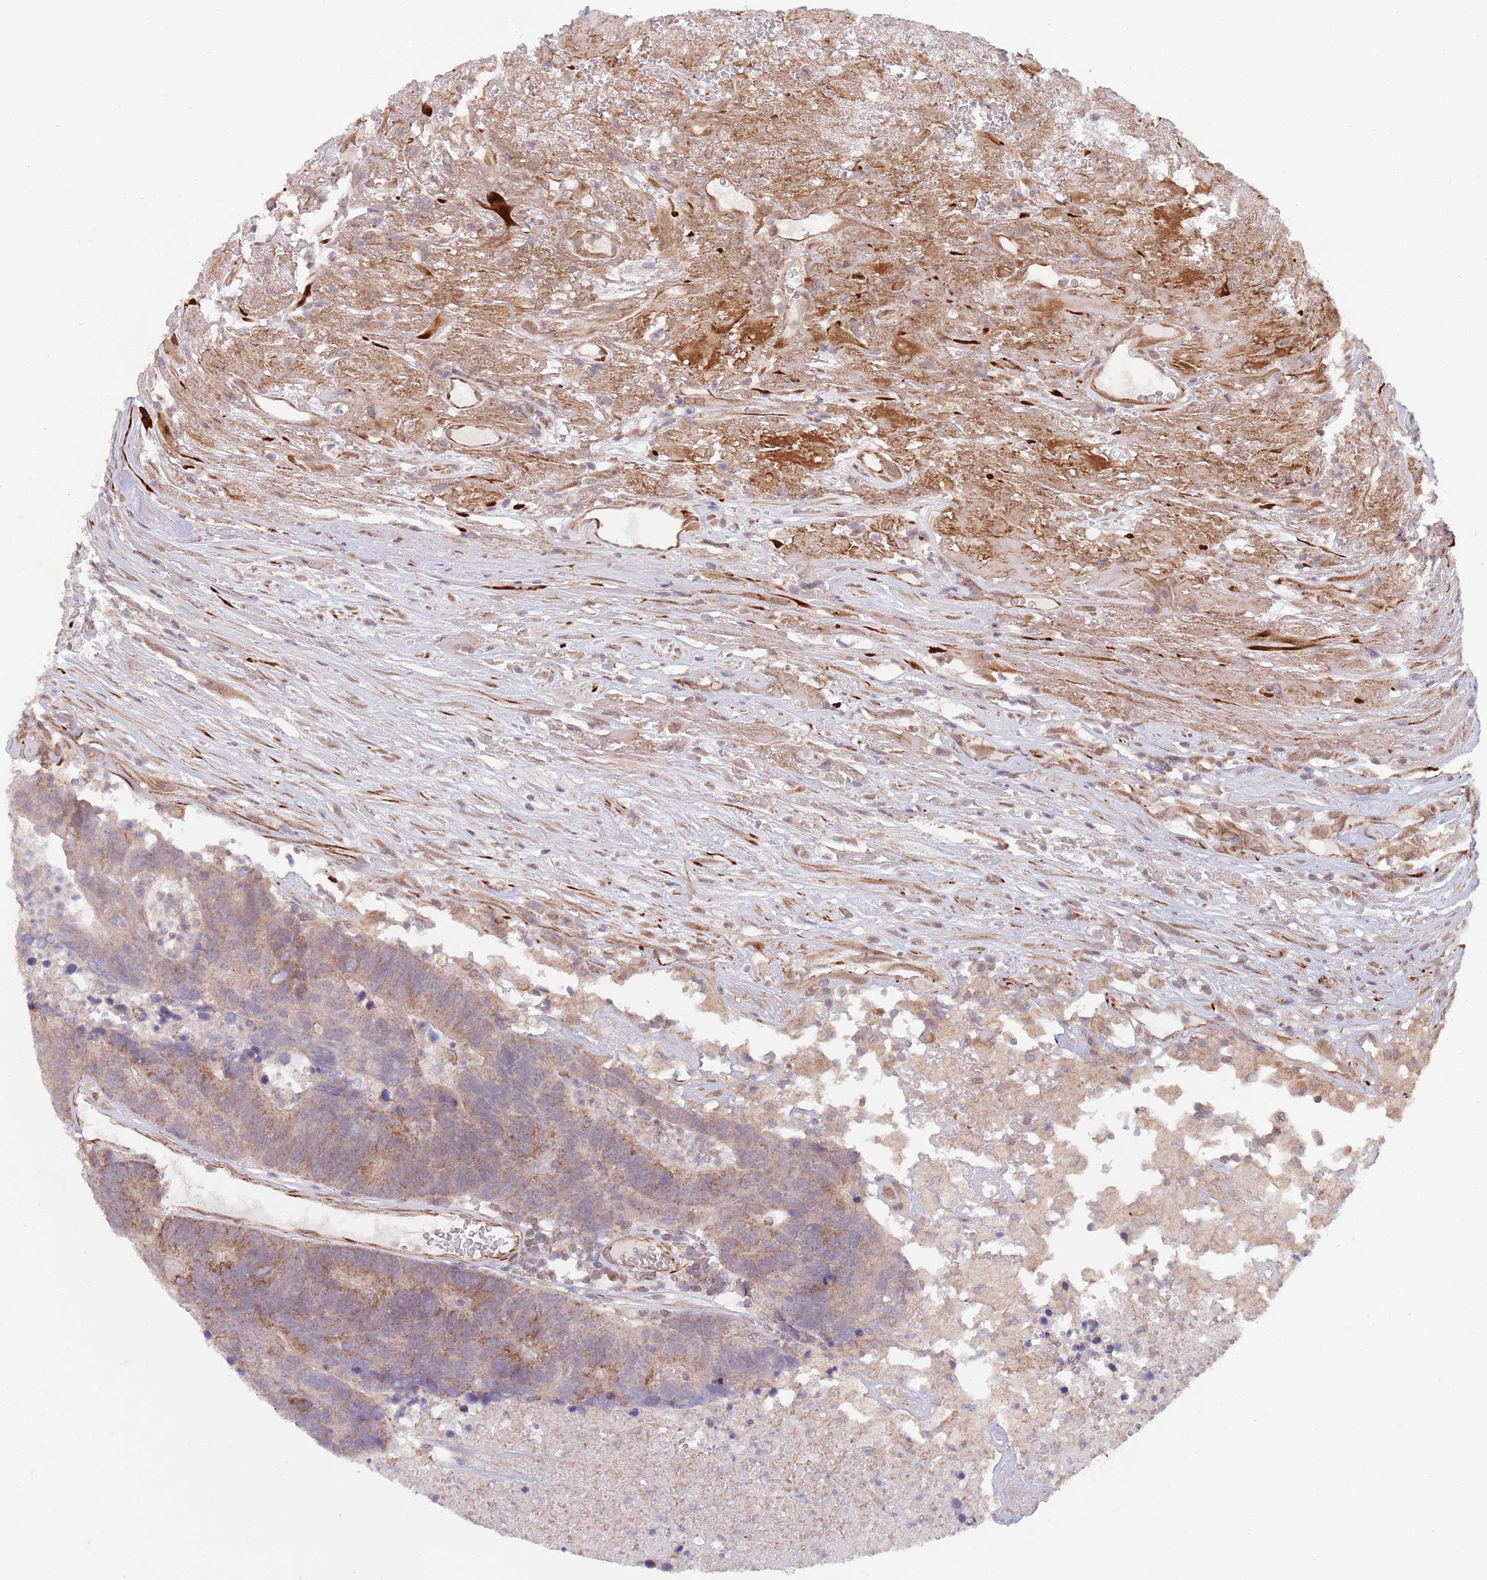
{"staining": {"intensity": "strong", "quantity": "25%-75%", "location": "cytoplasmic/membranous"}, "tissue": "colorectal cancer", "cell_type": "Tumor cells", "image_type": "cancer", "snomed": [{"axis": "morphology", "description": "Adenocarcinoma, NOS"}, {"axis": "topography", "description": "Colon"}], "caption": "Human colorectal cancer stained with a brown dye shows strong cytoplasmic/membranous positive positivity in approximately 25%-75% of tumor cells.", "gene": "CHD9", "patient": {"sex": "female", "age": 48}}